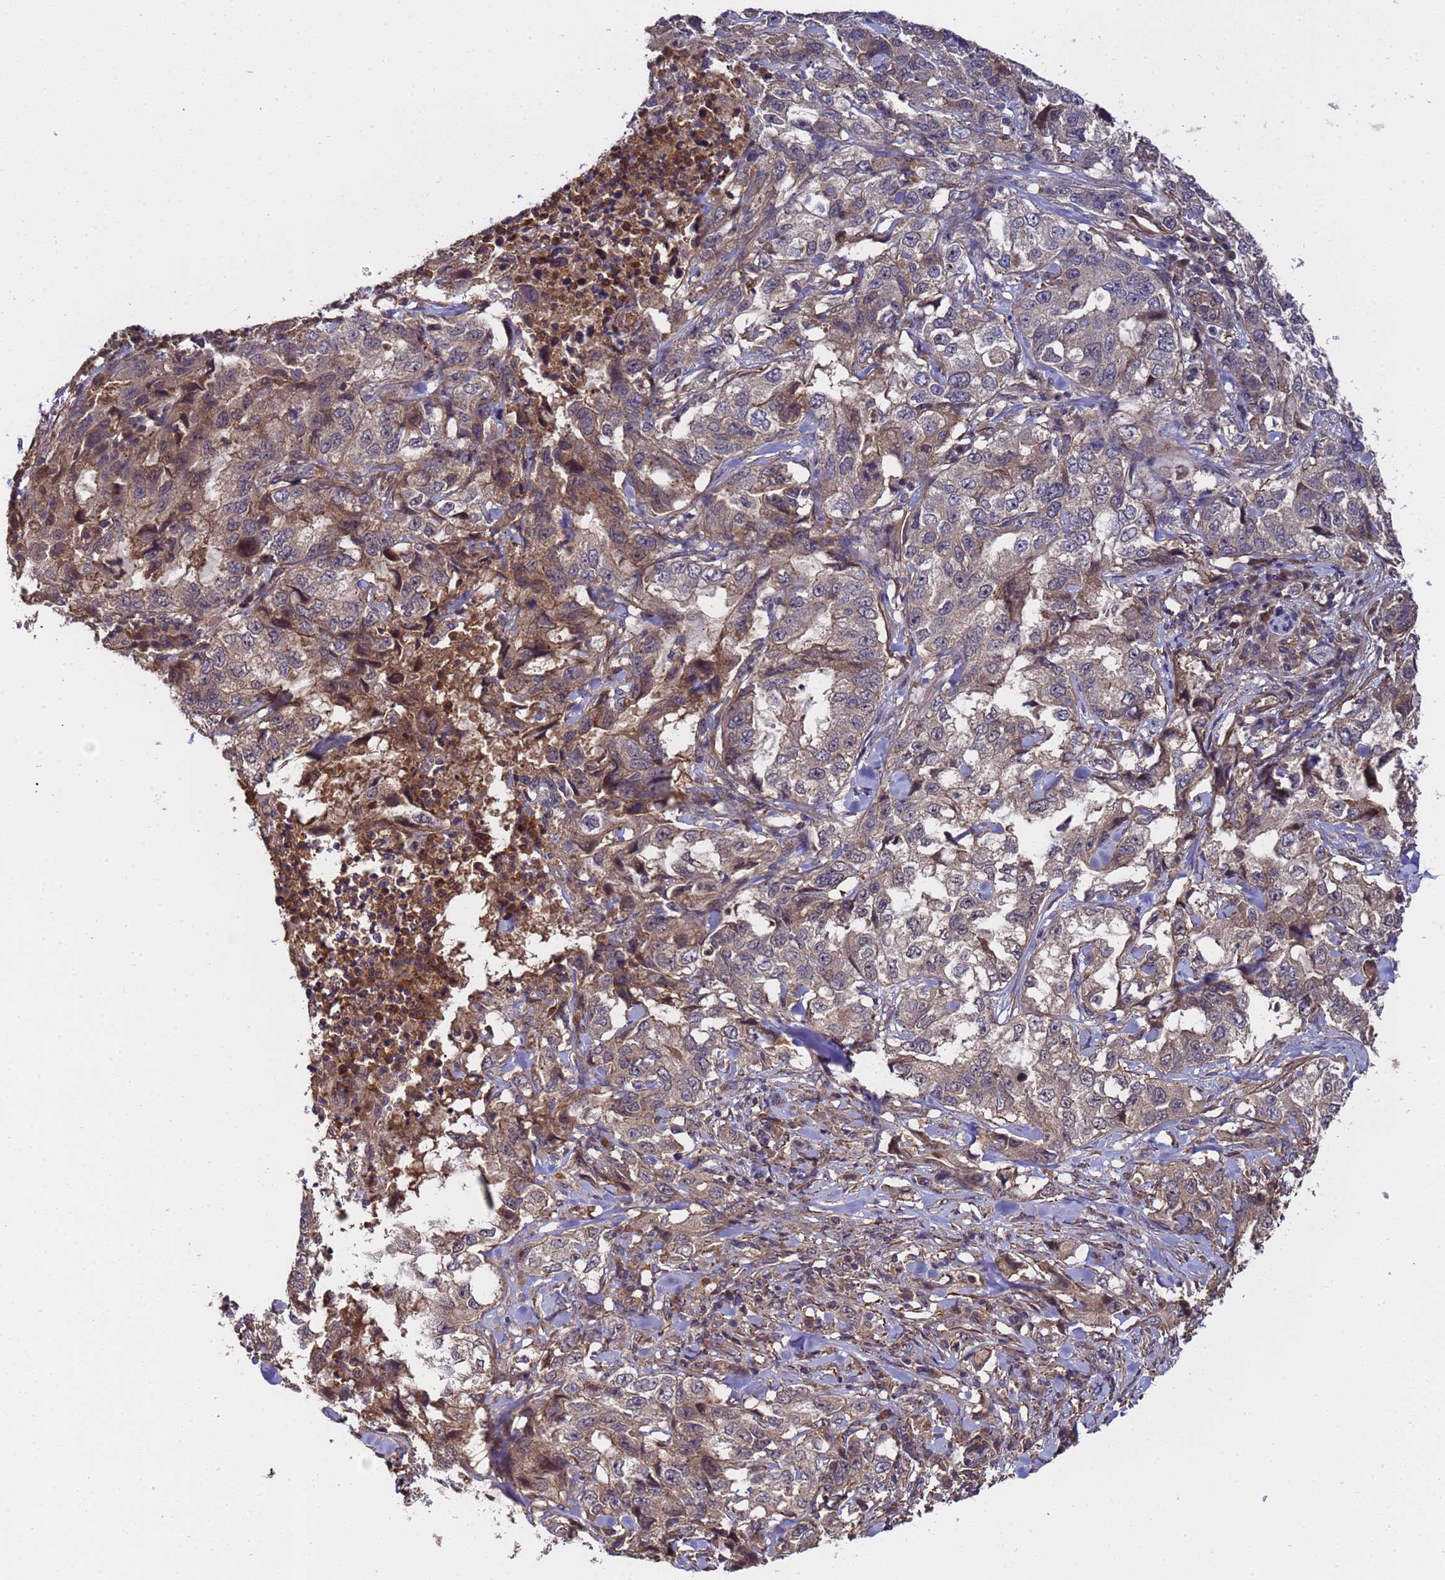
{"staining": {"intensity": "weak", "quantity": "25%-75%", "location": "cytoplasmic/membranous"}, "tissue": "lung cancer", "cell_type": "Tumor cells", "image_type": "cancer", "snomed": [{"axis": "morphology", "description": "Adenocarcinoma, NOS"}, {"axis": "topography", "description": "Lung"}], "caption": "Weak cytoplasmic/membranous protein positivity is identified in approximately 25%-75% of tumor cells in lung cancer (adenocarcinoma).", "gene": "GSTCD", "patient": {"sex": "female", "age": 51}}